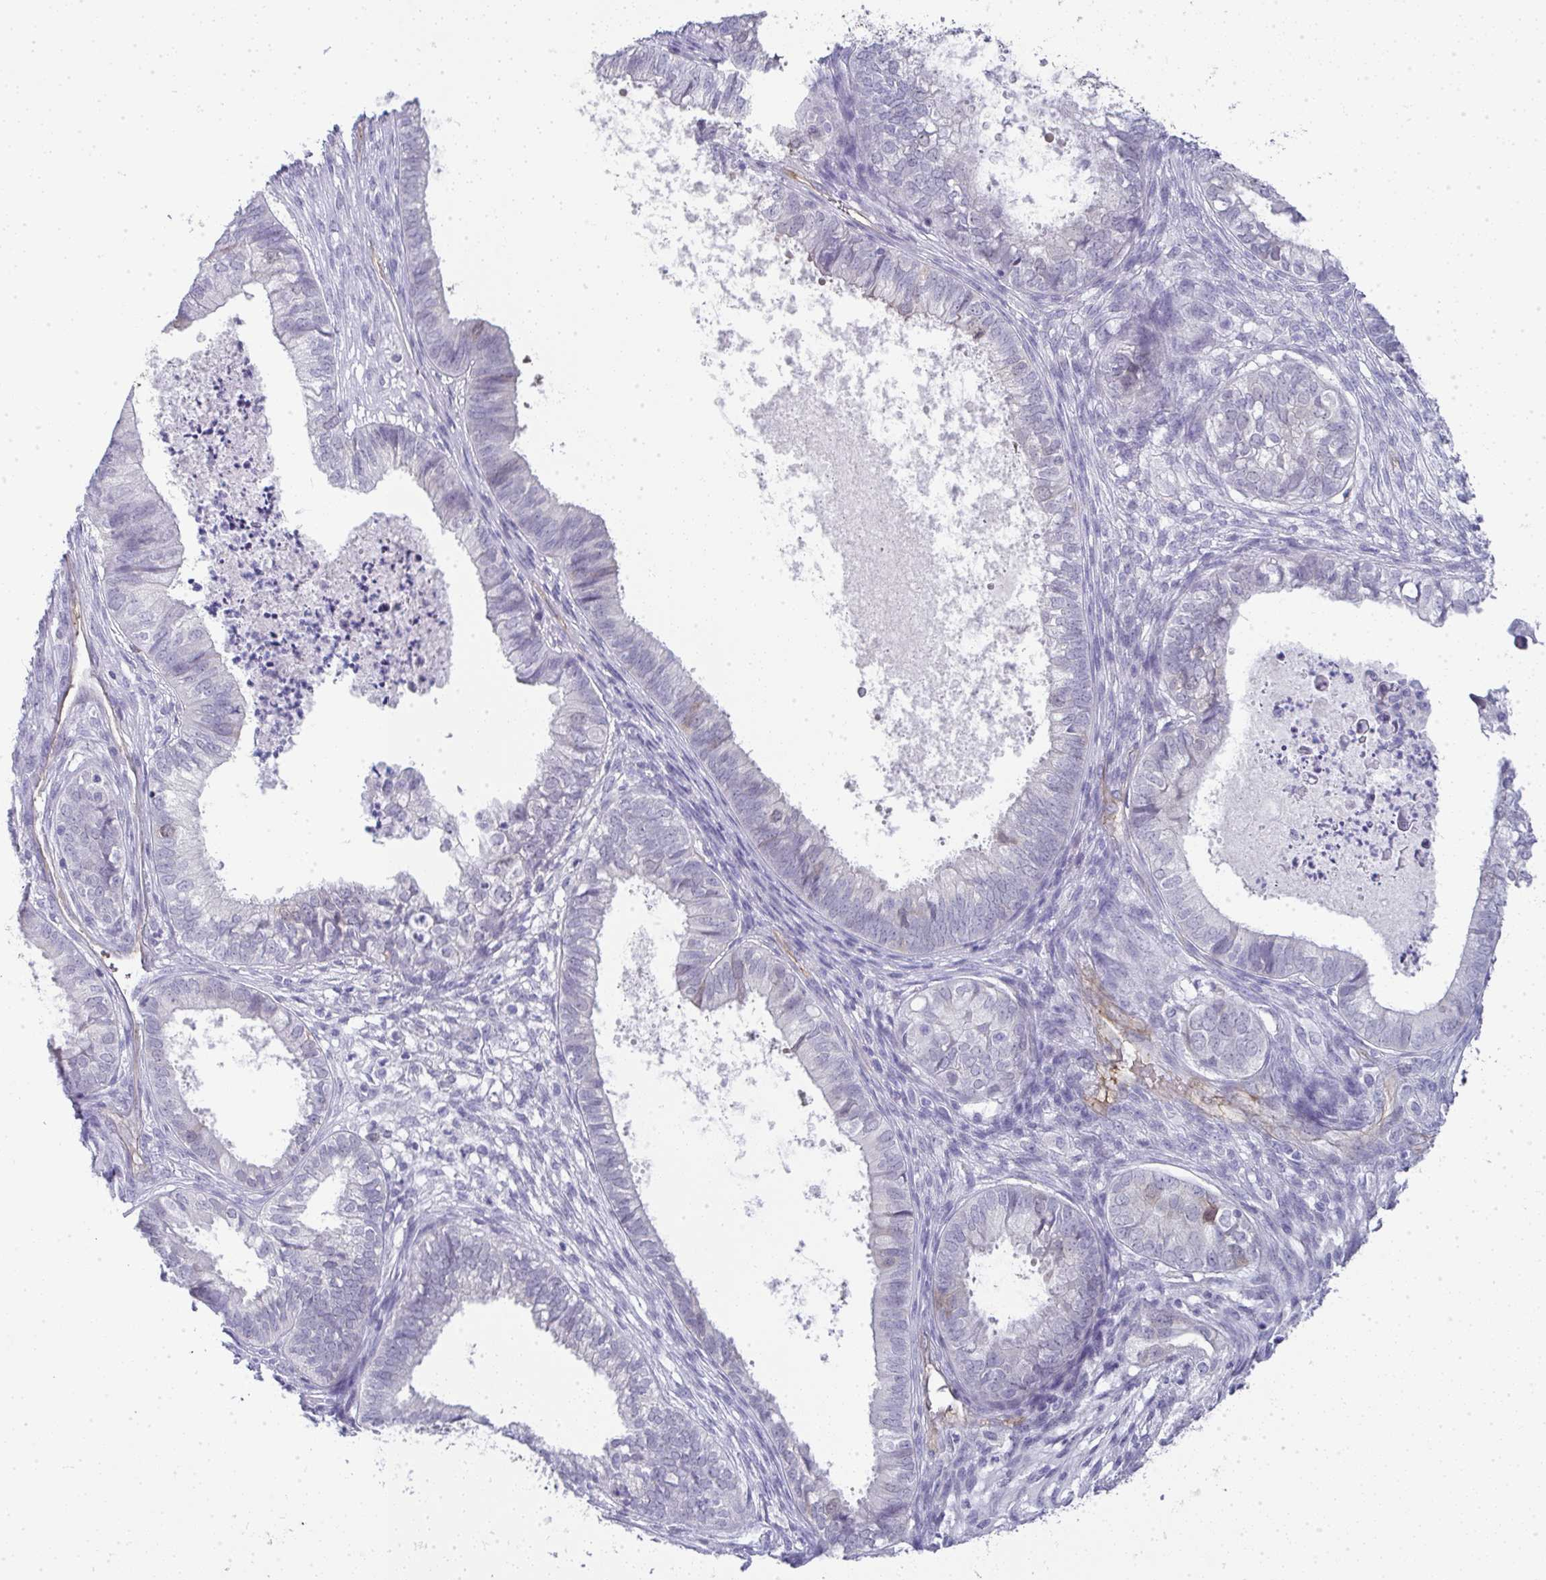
{"staining": {"intensity": "negative", "quantity": "none", "location": "none"}, "tissue": "ovarian cancer", "cell_type": "Tumor cells", "image_type": "cancer", "snomed": [{"axis": "morphology", "description": "Carcinoma, endometroid"}, {"axis": "topography", "description": "Ovary"}], "caption": "Immunohistochemistry (IHC) image of endometroid carcinoma (ovarian) stained for a protein (brown), which displays no positivity in tumor cells.", "gene": "UBE2S", "patient": {"sex": "female", "age": 64}}